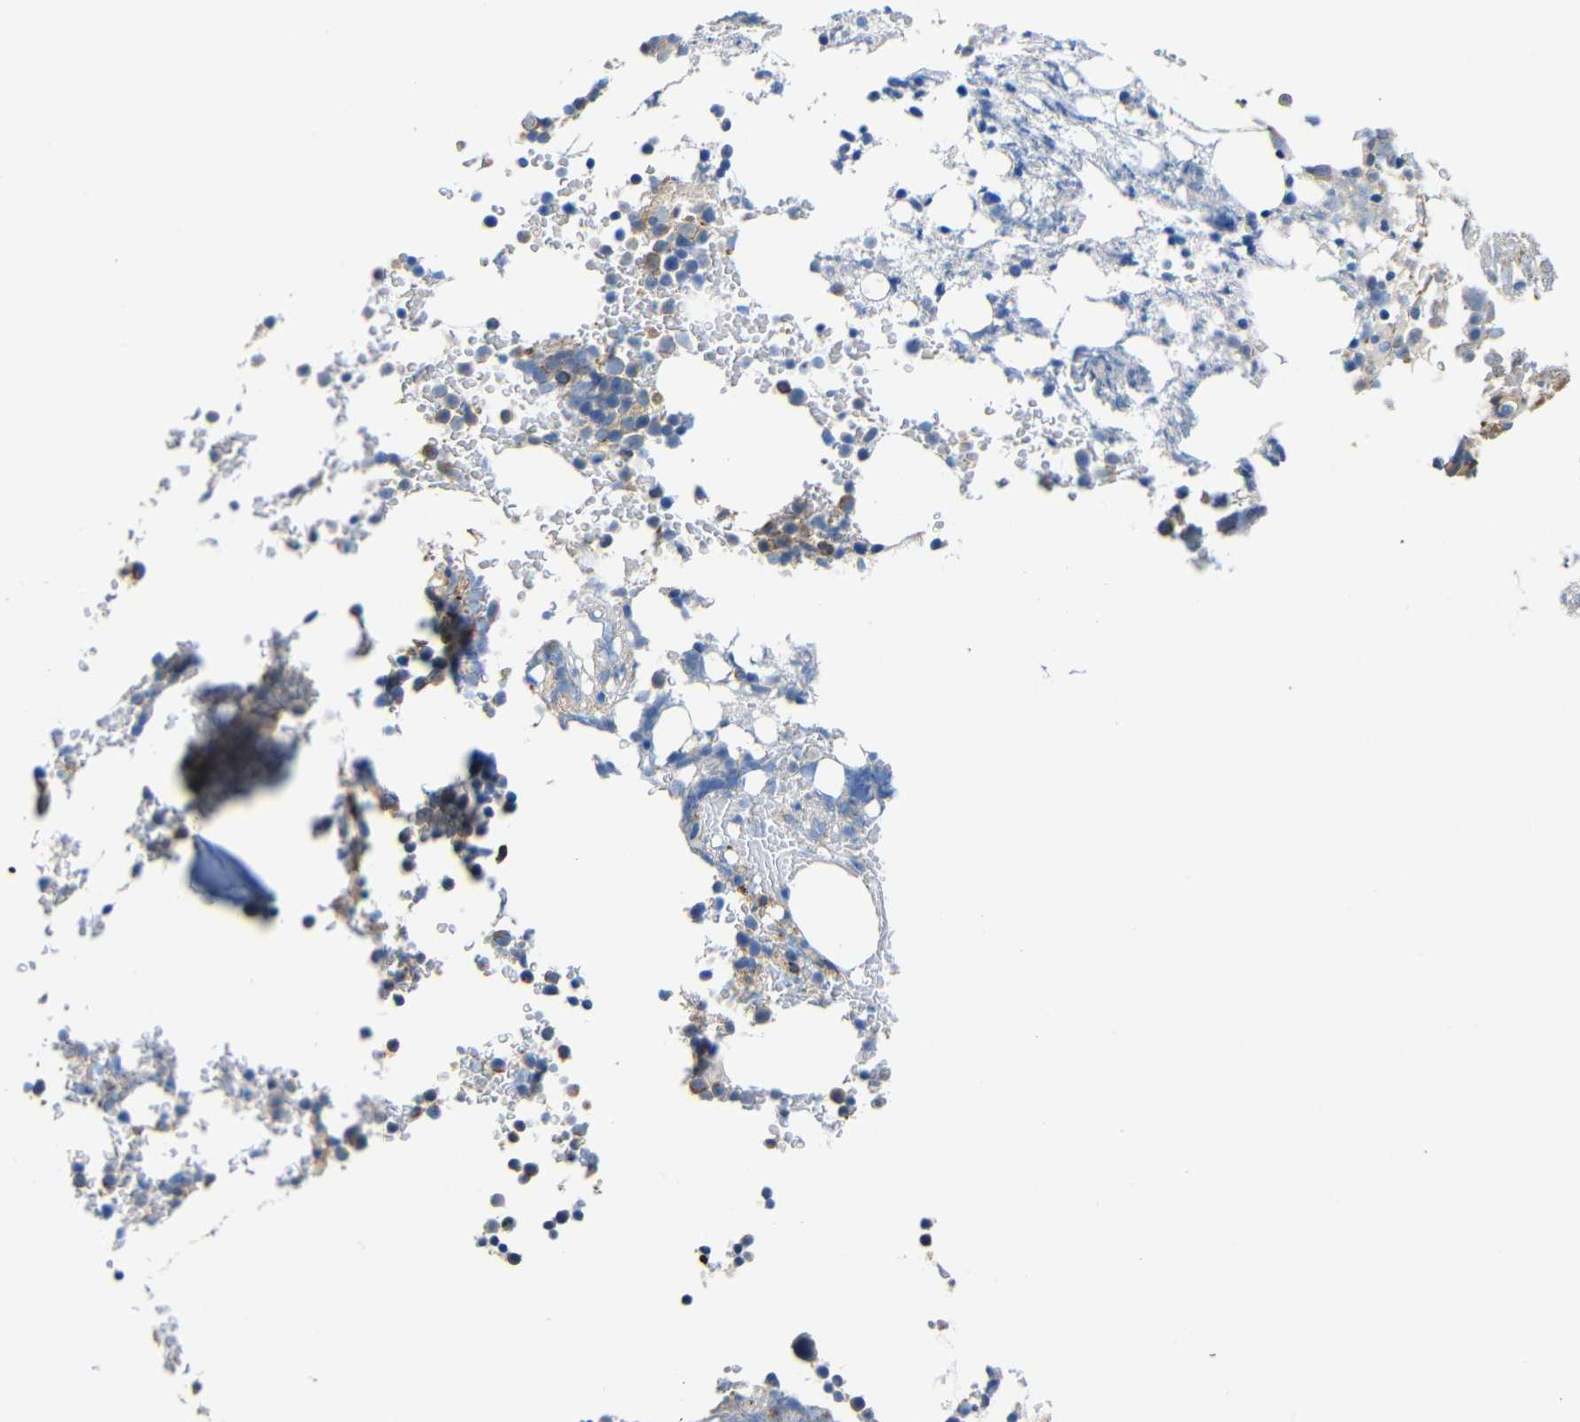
{"staining": {"intensity": "weak", "quantity": "<25%", "location": "cytoplasmic/membranous"}, "tissue": "bone marrow", "cell_type": "Hematopoietic cells", "image_type": "normal", "snomed": [{"axis": "morphology", "description": "Normal tissue, NOS"}, {"axis": "topography", "description": "Bone marrow"}], "caption": "Protein analysis of benign bone marrow displays no significant expression in hematopoietic cells.", "gene": "DCLK1", "patient": {"sex": "female", "age": 66}}